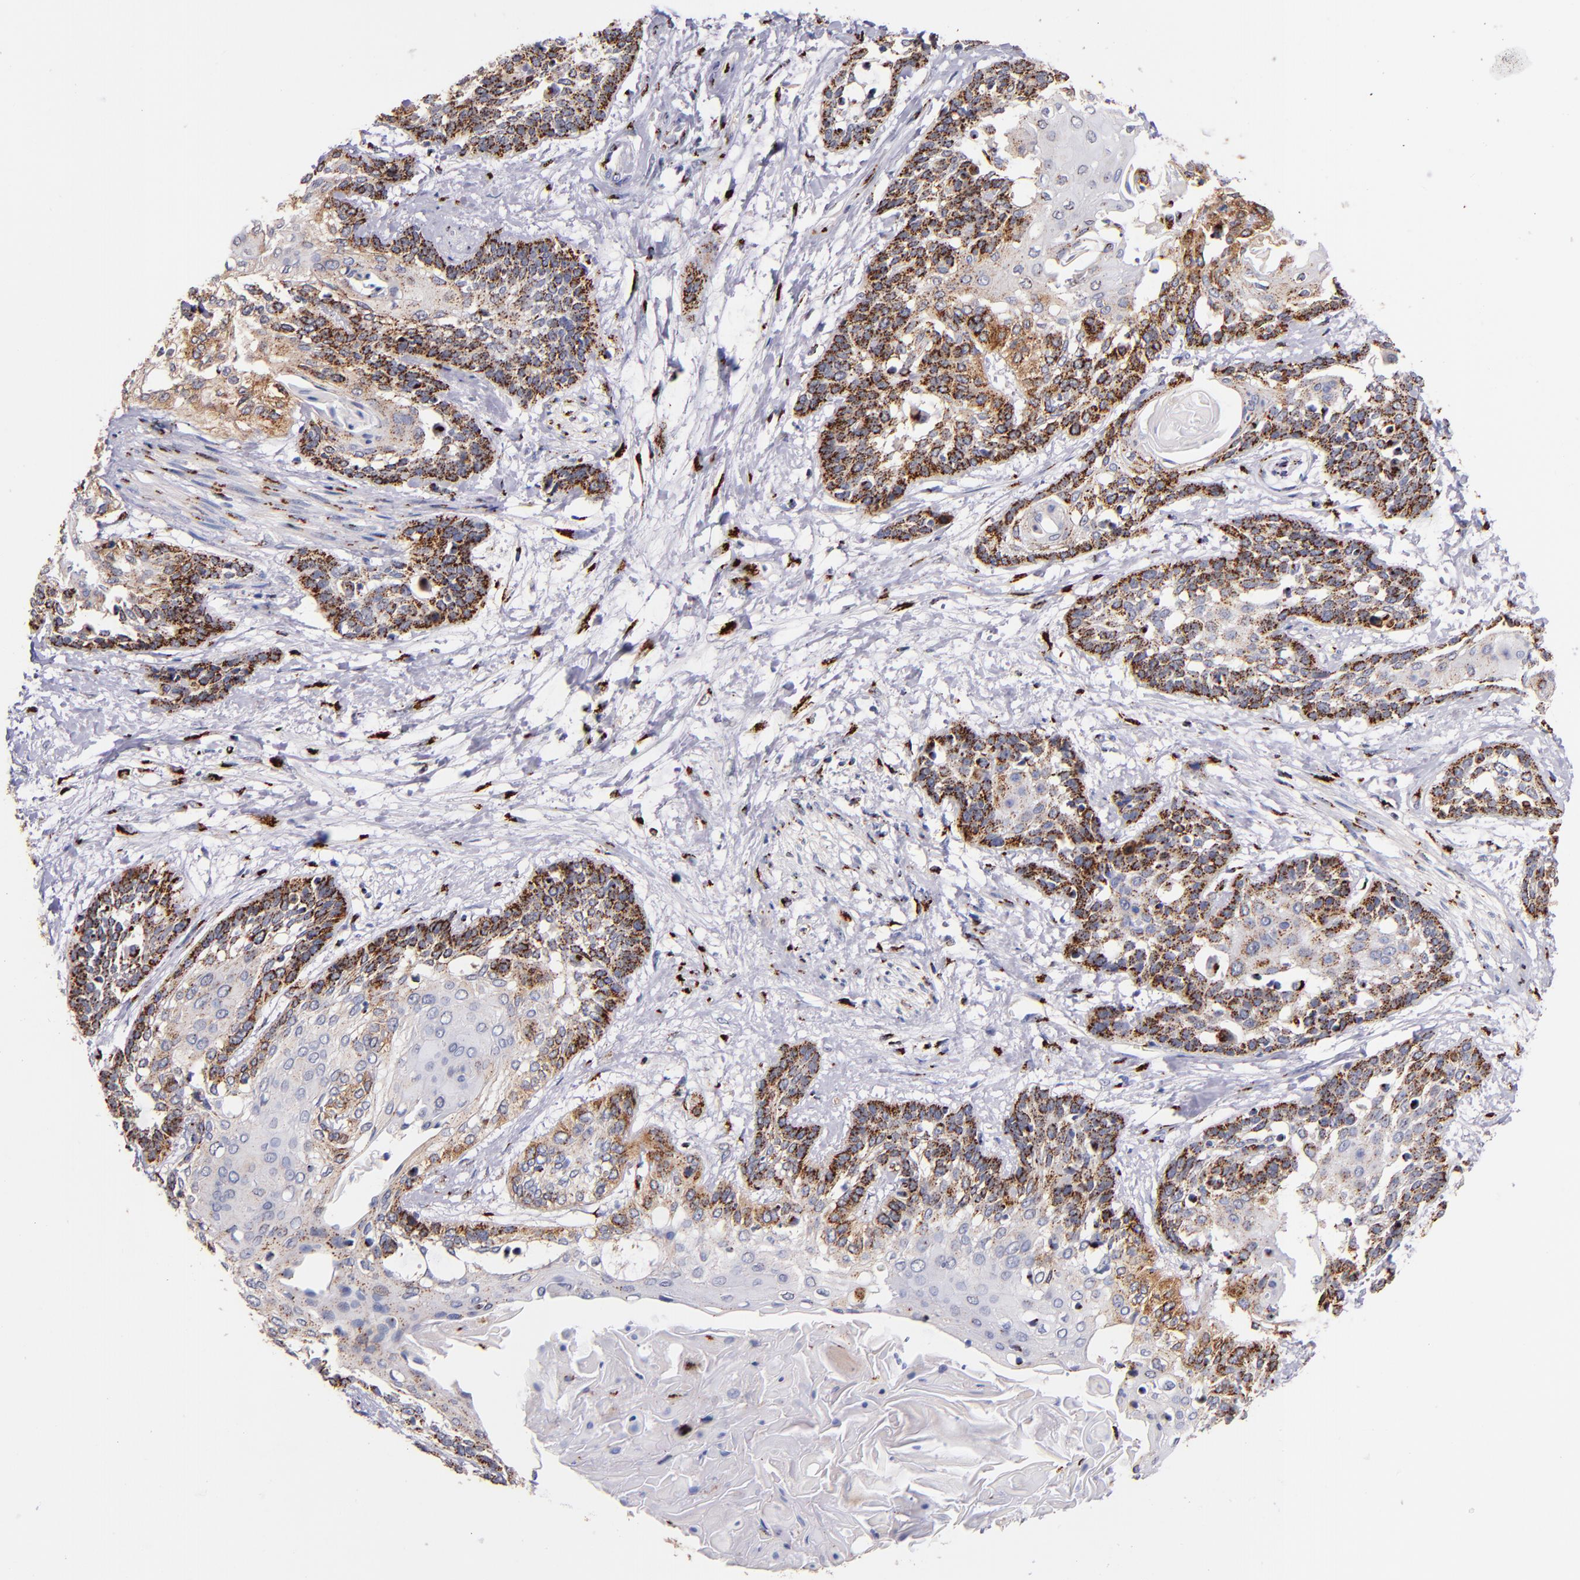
{"staining": {"intensity": "moderate", "quantity": ">75%", "location": "cytoplasmic/membranous"}, "tissue": "cervical cancer", "cell_type": "Tumor cells", "image_type": "cancer", "snomed": [{"axis": "morphology", "description": "Squamous cell carcinoma, NOS"}, {"axis": "topography", "description": "Cervix"}], "caption": "Moderate cytoplasmic/membranous staining for a protein is appreciated in approximately >75% of tumor cells of cervical squamous cell carcinoma using immunohistochemistry.", "gene": "GOLIM4", "patient": {"sex": "female", "age": 57}}